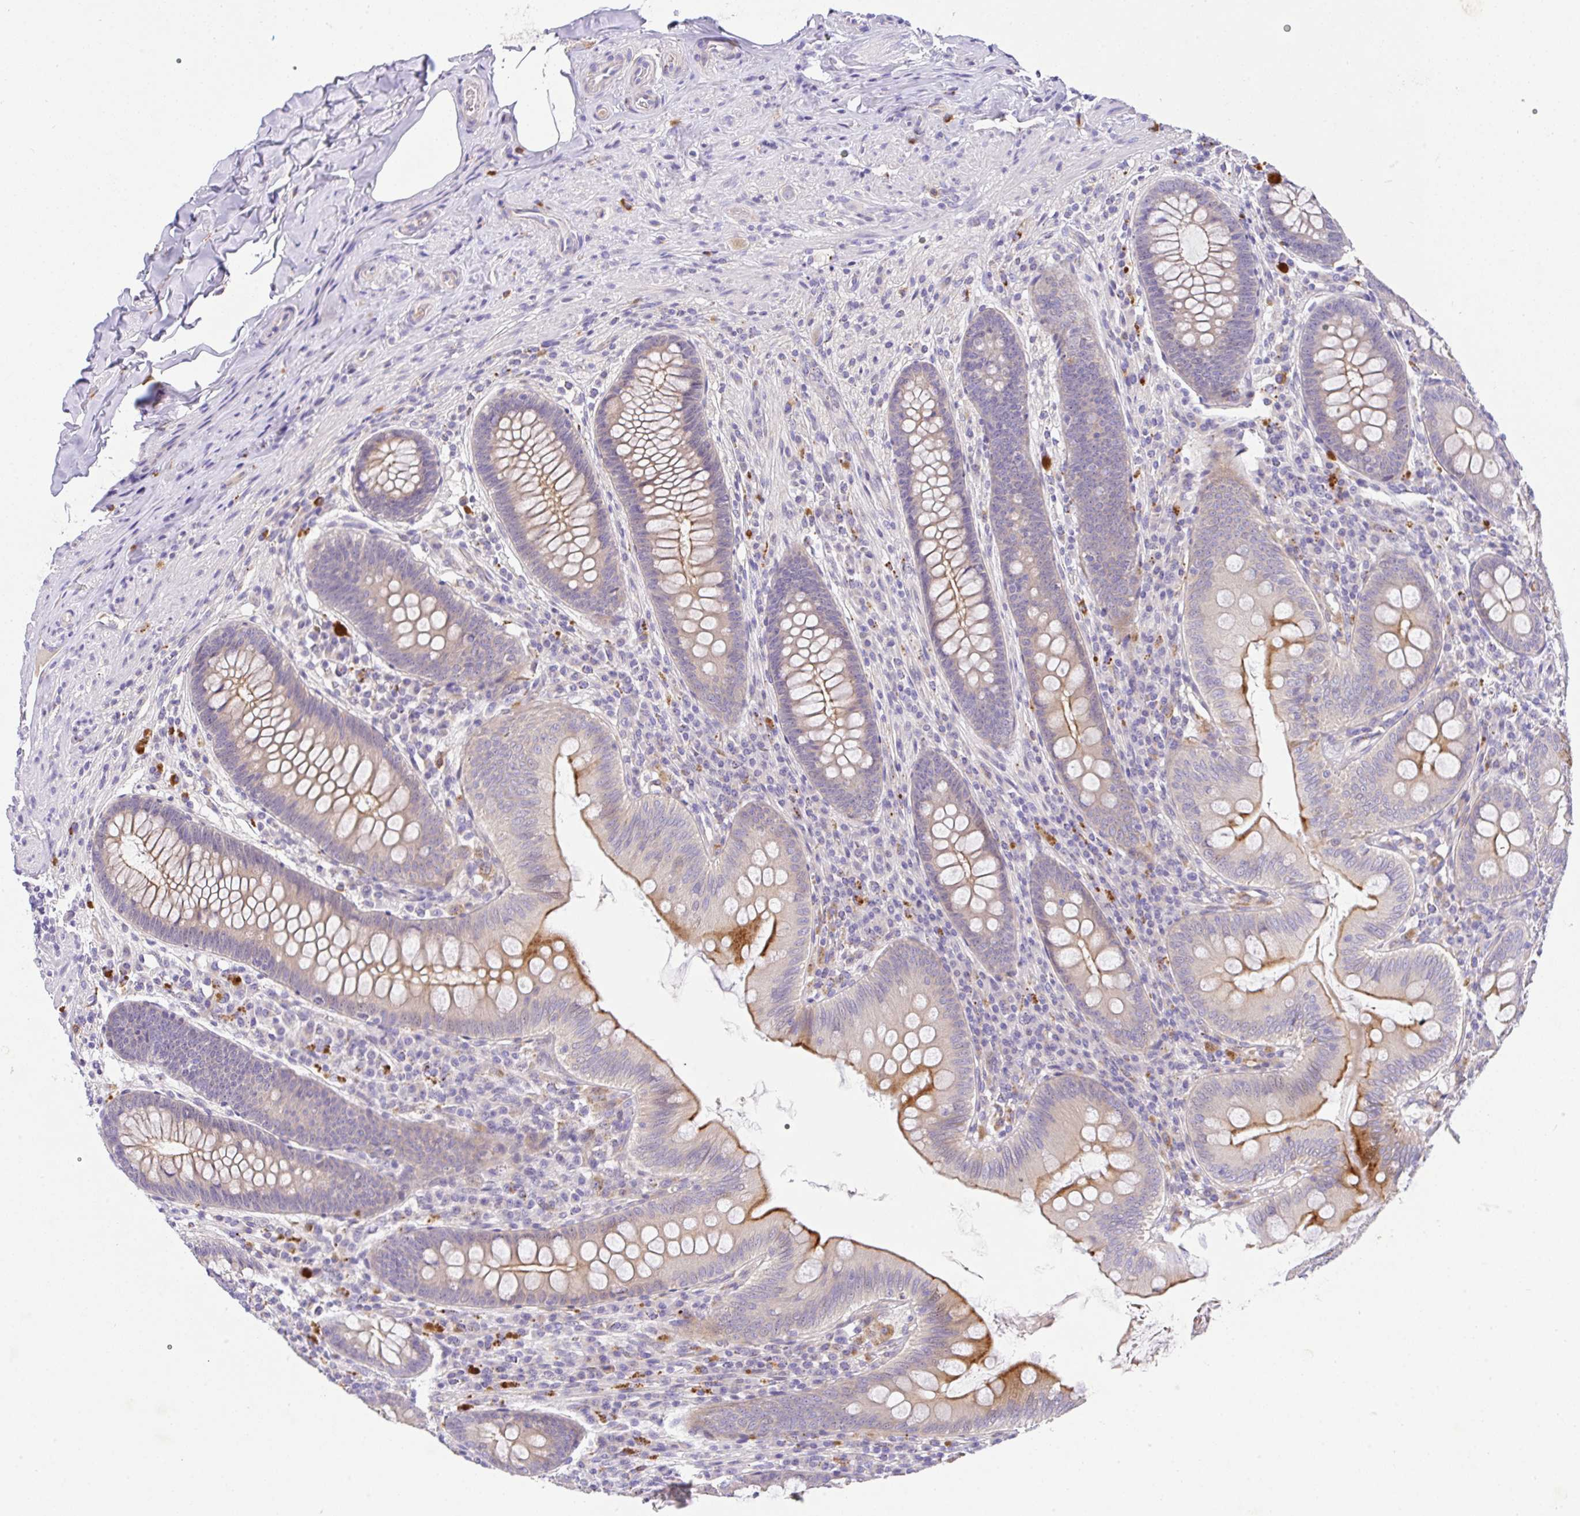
{"staining": {"intensity": "strong", "quantity": "<25%", "location": "cytoplasmic/membranous"}, "tissue": "appendix", "cell_type": "Glandular cells", "image_type": "normal", "snomed": [{"axis": "morphology", "description": "Normal tissue, NOS"}, {"axis": "topography", "description": "Appendix"}], "caption": "This is an image of immunohistochemistry (IHC) staining of normal appendix, which shows strong positivity in the cytoplasmic/membranous of glandular cells.", "gene": "EPN3", "patient": {"sex": "male", "age": 71}}